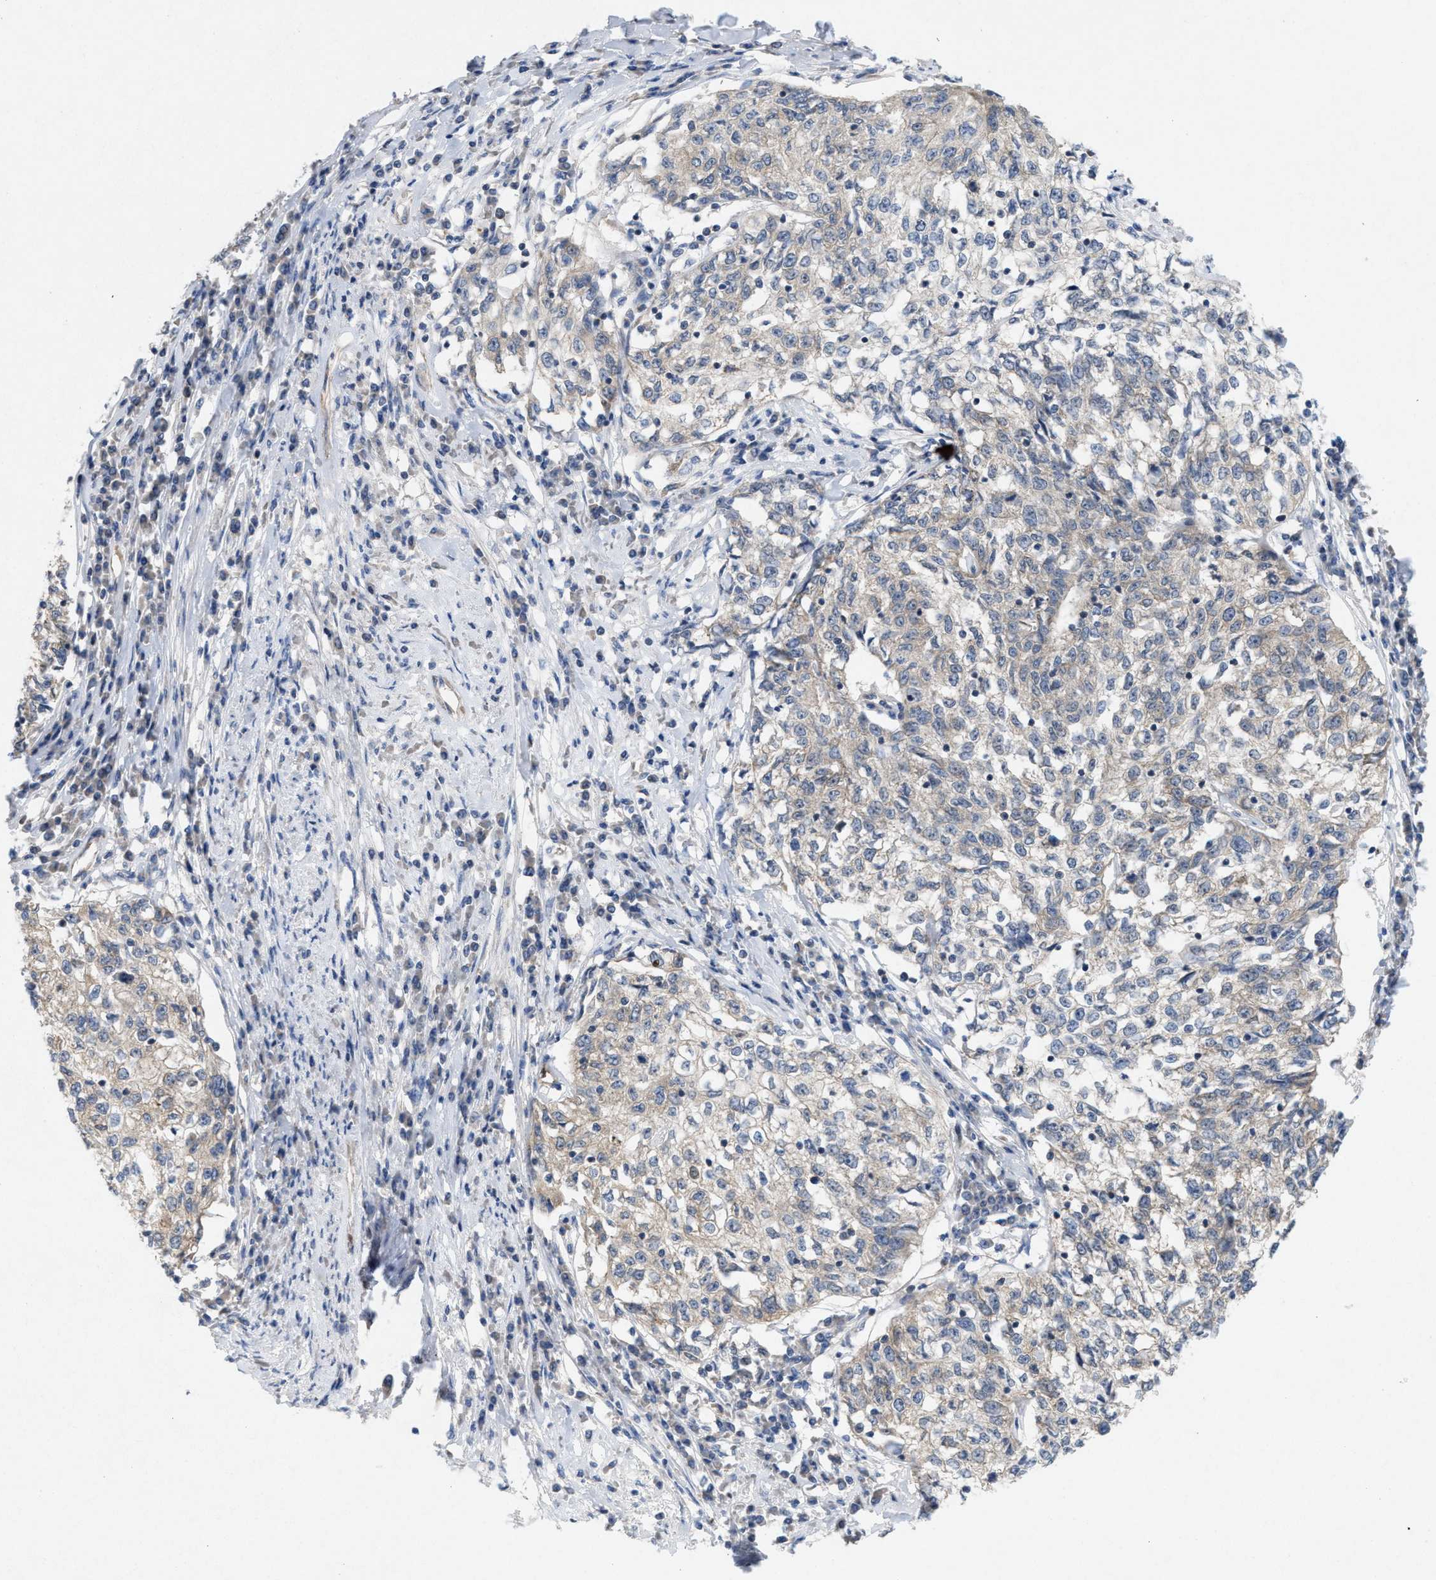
{"staining": {"intensity": "weak", "quantity": "<25%", "location": "cytoplasmic/membranous"}, "tissue": "cervical cancer", "cell_type": "Tumor cells", "image_type": "cancer", "snomed": [{"axis": "morphology", "description": "Squamous cell carcinoma, NOS"}, {"axis": "topography", "description": "Cervix"}], "caption": "Immunohistochemical staining of cervical cancer (squamous cell carcinoma) displays no significant staining in tumor cells. Brightfield microscopy of IHC stained with DAB (3,3'-diaminobenzidine) (brown) and hematoxylin (blue), captured at high magnification.", "gene": "UBAP2", "patient": {"sex": "female", "age": 57}}